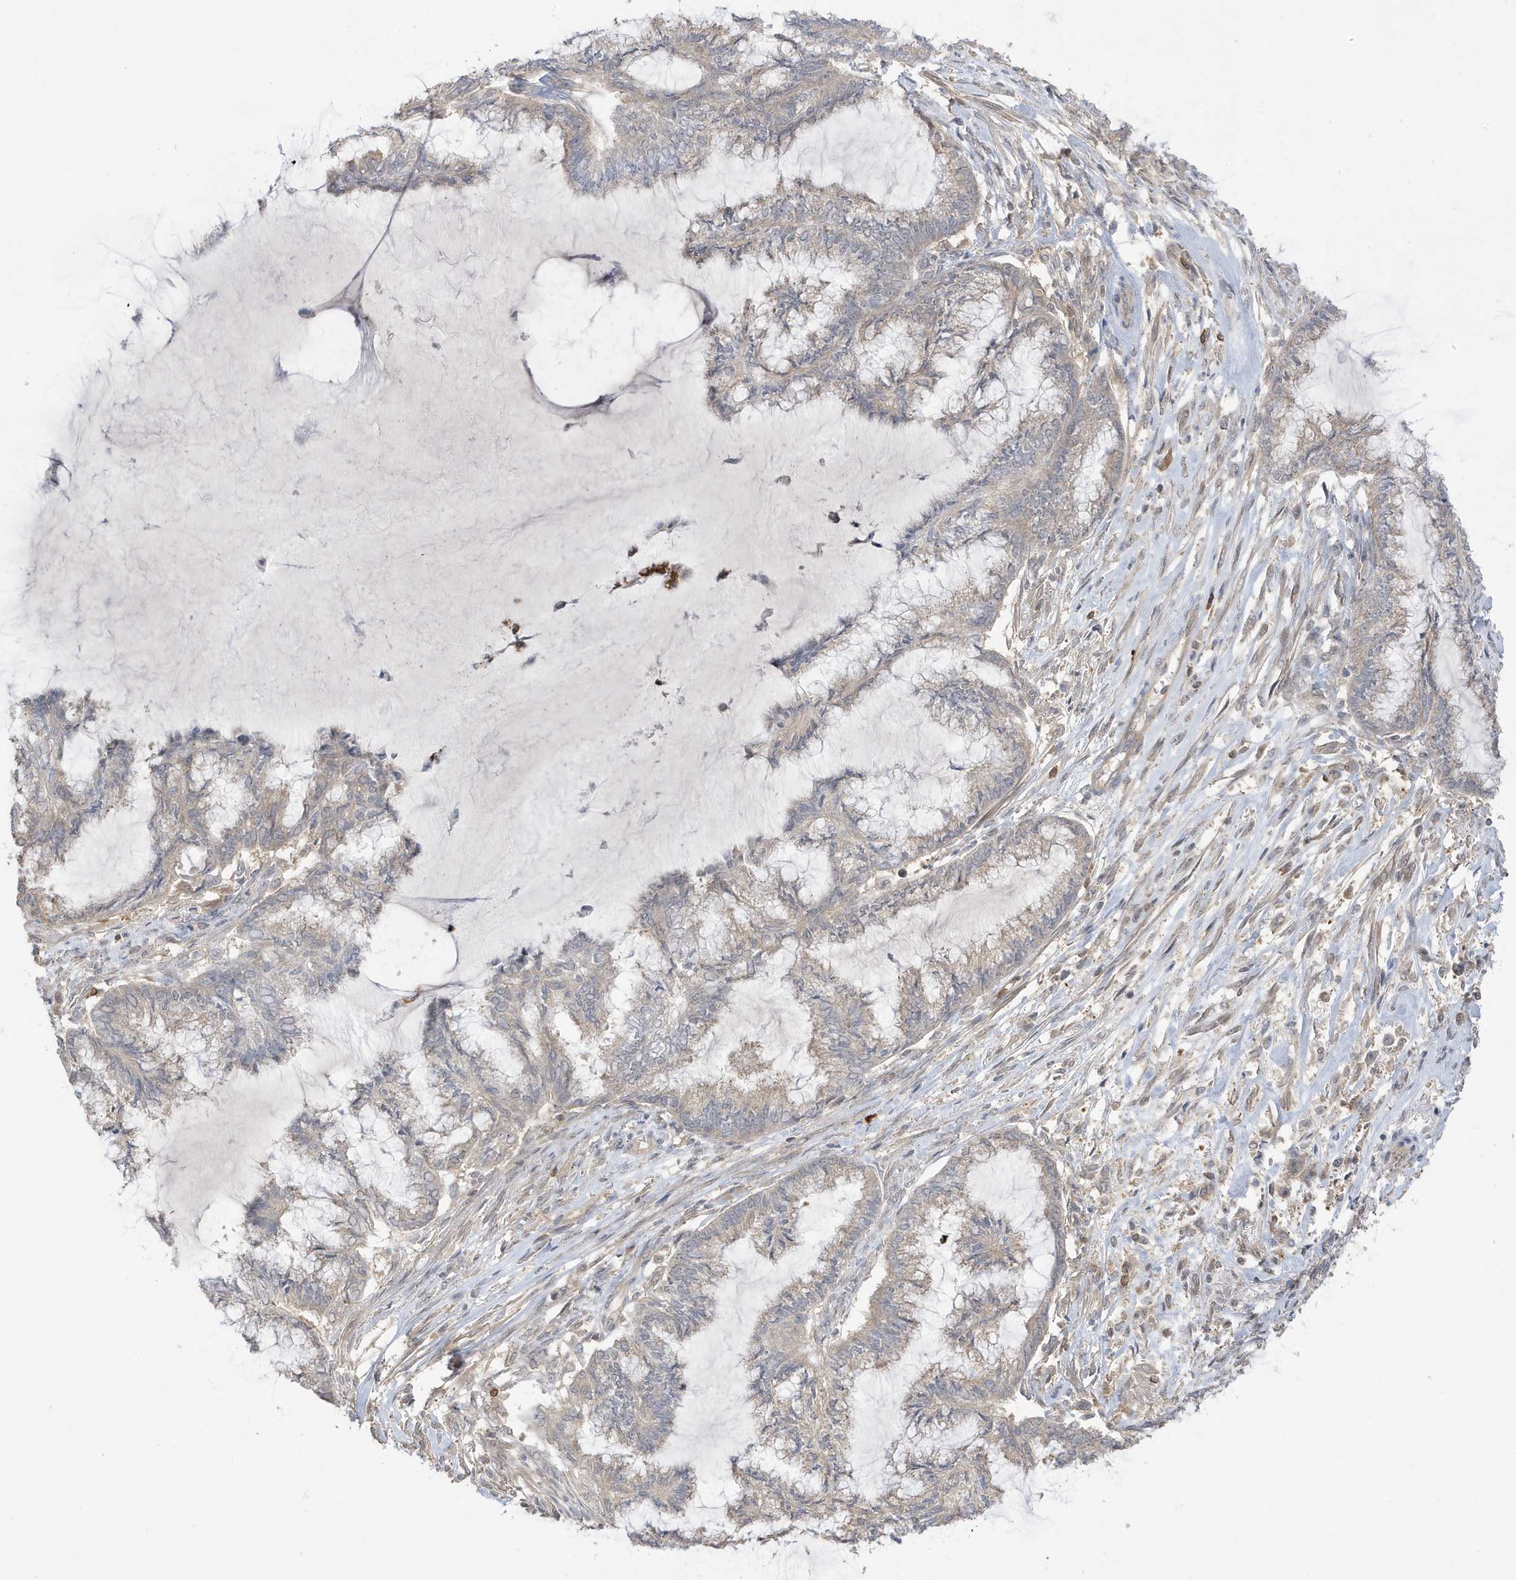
{"staining": {"intensity": "negative", "quantity": "none", "location": "none"}, "tissue": "endometrial cancer", "cell_type": "Tumor cells", "image_type": "cancer", "snomed": [{"axis": "morphology", "description": "Adenocarcinoma, NOS"}, {"axis": "topography", "description": "Endometrium"}], "caption": "Endometrial cancer (adenocarcinoma) was stained to show a protein in brown. There is no significant positivity in tumor cells.", "gene": "TAB3", "patient": {"sex": "female", "age": 86}}